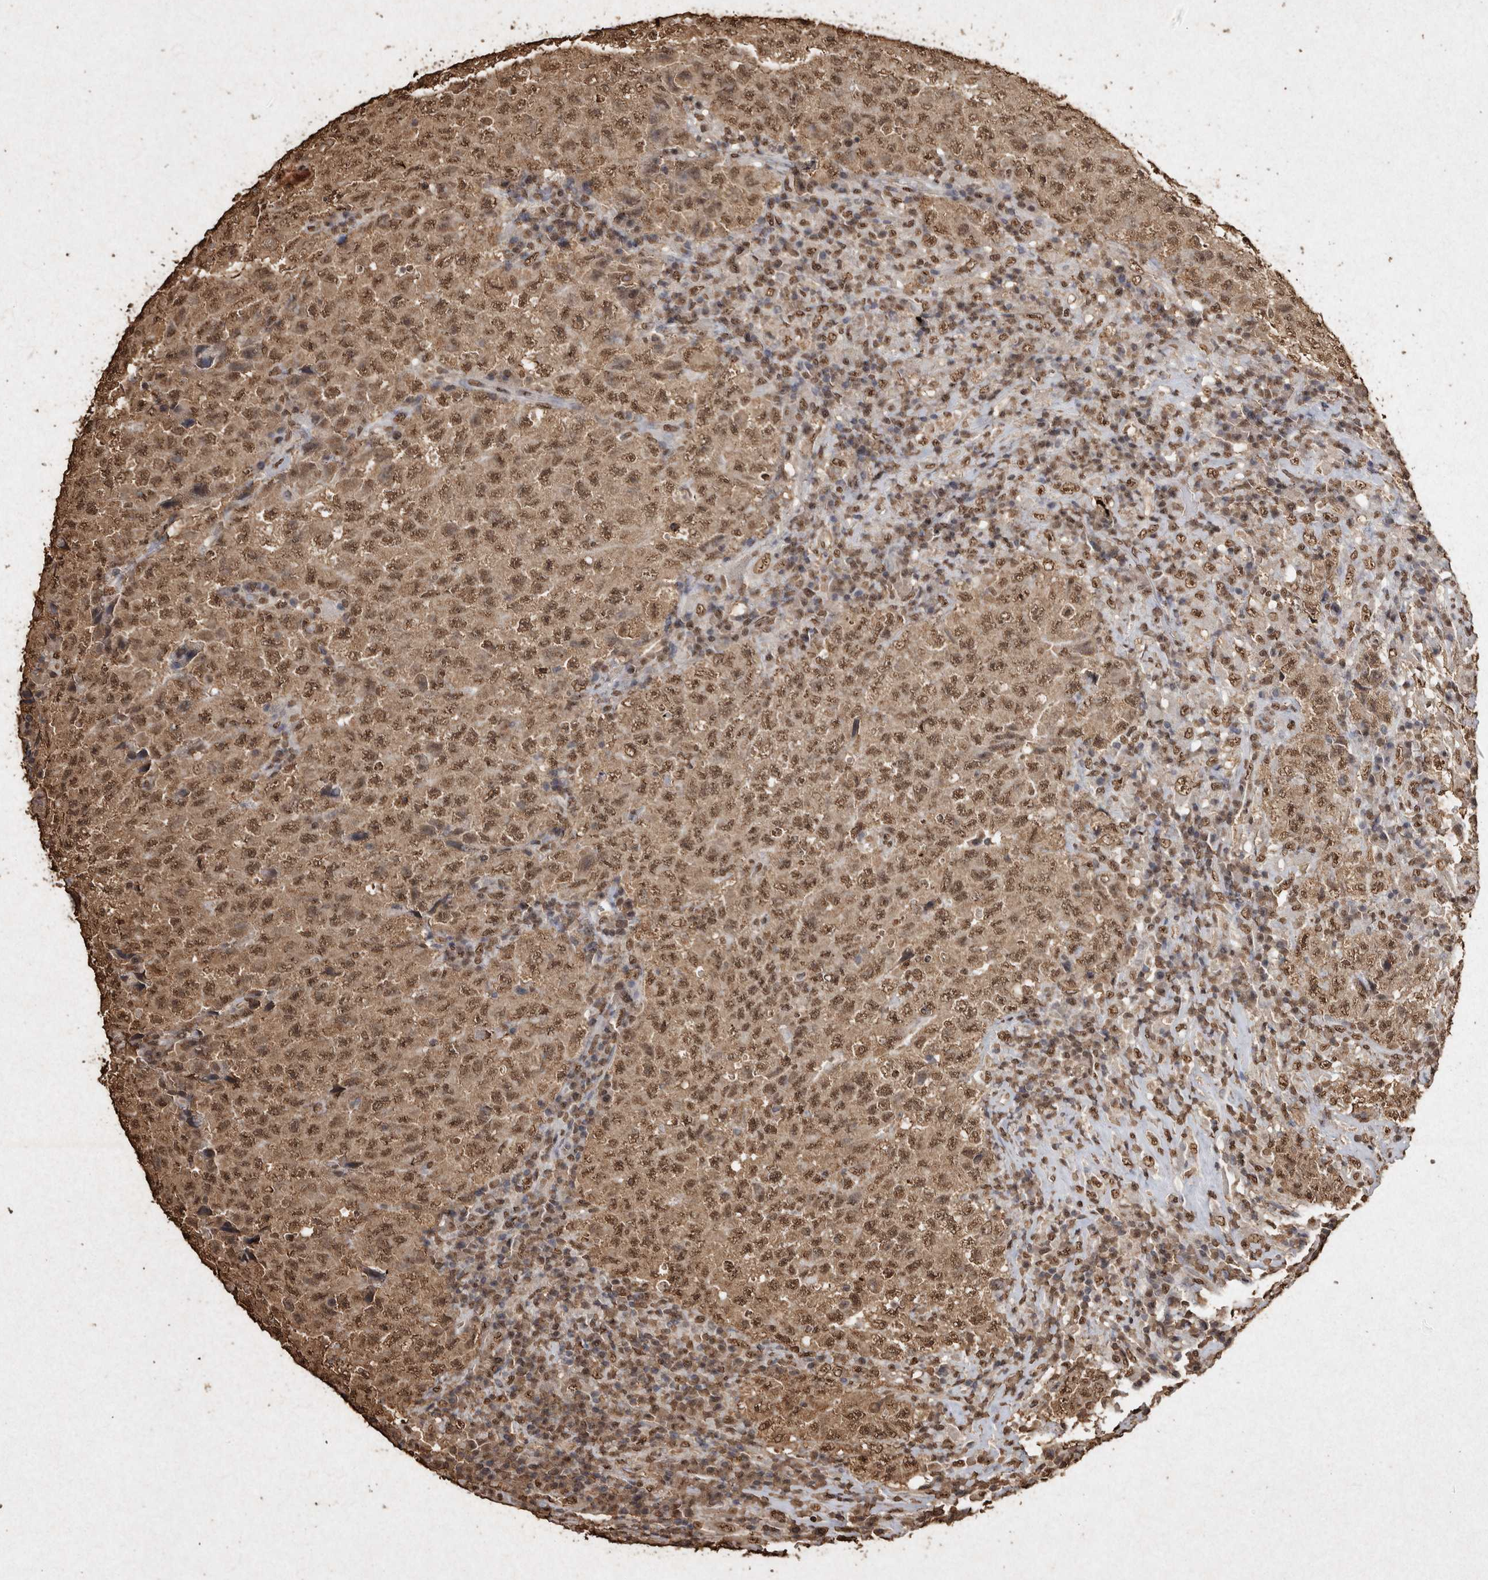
{"staining": {"intensity": "moderate", "quantity": ">75%", "location": "cytoplasmic/membranous,nuclear"}, "tissue": "testis cancer", "cell_type": "Tumor cells", "image_type": "cancer", "snomed": [{"axis": "morphology", "description": "Necrosis, NOS"}, {"axis": "morphology", "description": "Carcinoma, Embryonal, NOS"}, {"axis": "topography", "description": "Testis"}], "caption": "High-magnification brightfield microscopy of testis cancer (embryonal carcinoma) stained with DAB (brown) and counterstained with hematoxylin (blue). tumor cells exhibit moderate cytoplasmic/membranous and nuclear expression is appreciated in approximately>75% of cells.", "gene": "FSTL3", "patient": {"sex": "male", "age": 19}}